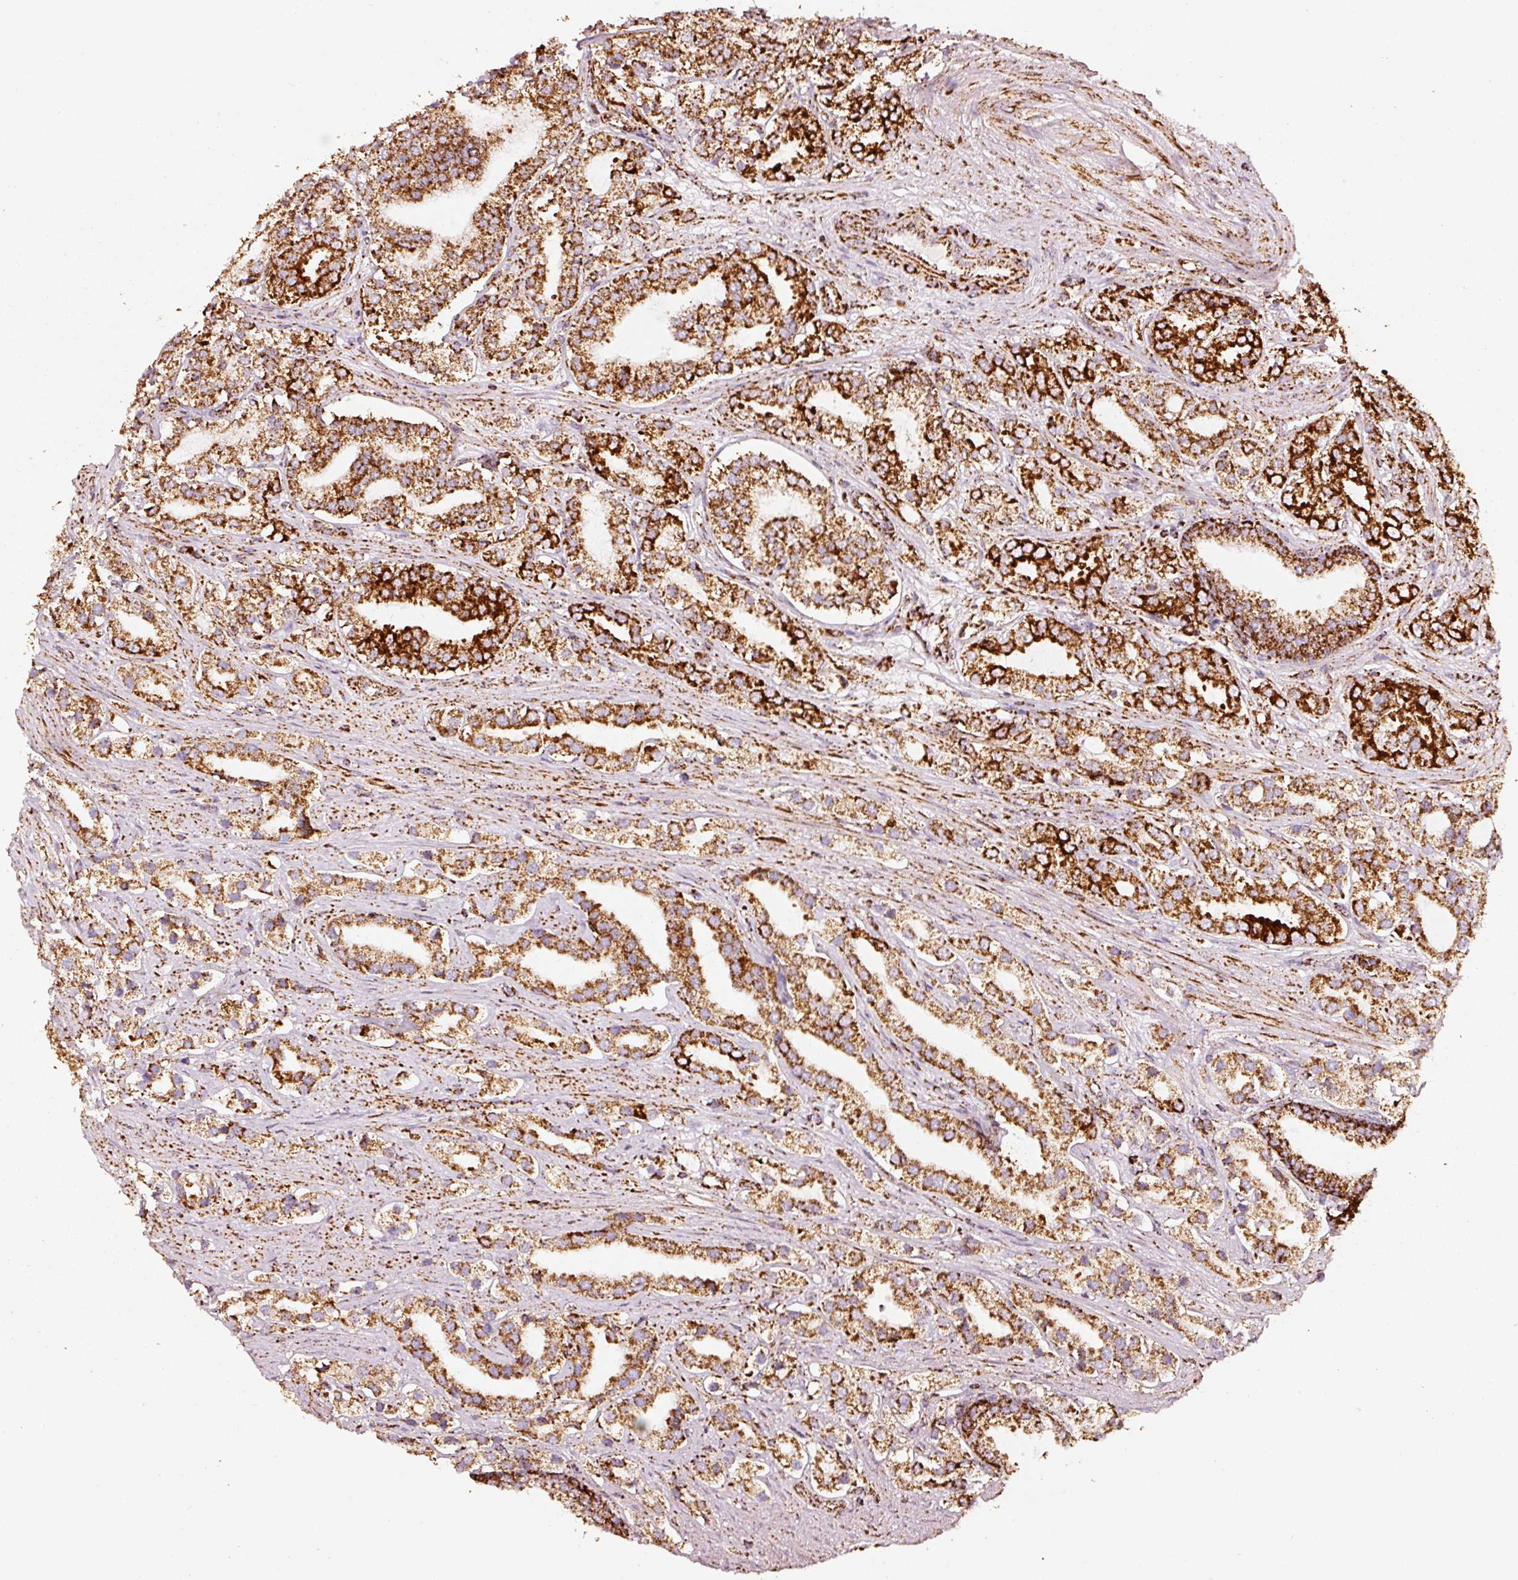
{"staining": {"intensity": "strong", "quantity": ">75%", "location": "cytoplasmic/membranous"}, "tissue": "prostate cancer", "cell_type": "Tumor cells", "image_type": "cancer", "snomed": [{"axis": "morphology", "description": "Adenocarcinoma, High grade"}, {"axis": "topography", "description": "Prostate"}], "caption": "Human prostate cancer stained for a protein (brown) displays strong cytoplasmic/membranous positive positivity in about >75% of tumor cells.", "gene": "UQCRC1", "patient": {"sex": "male", "age": 58}}